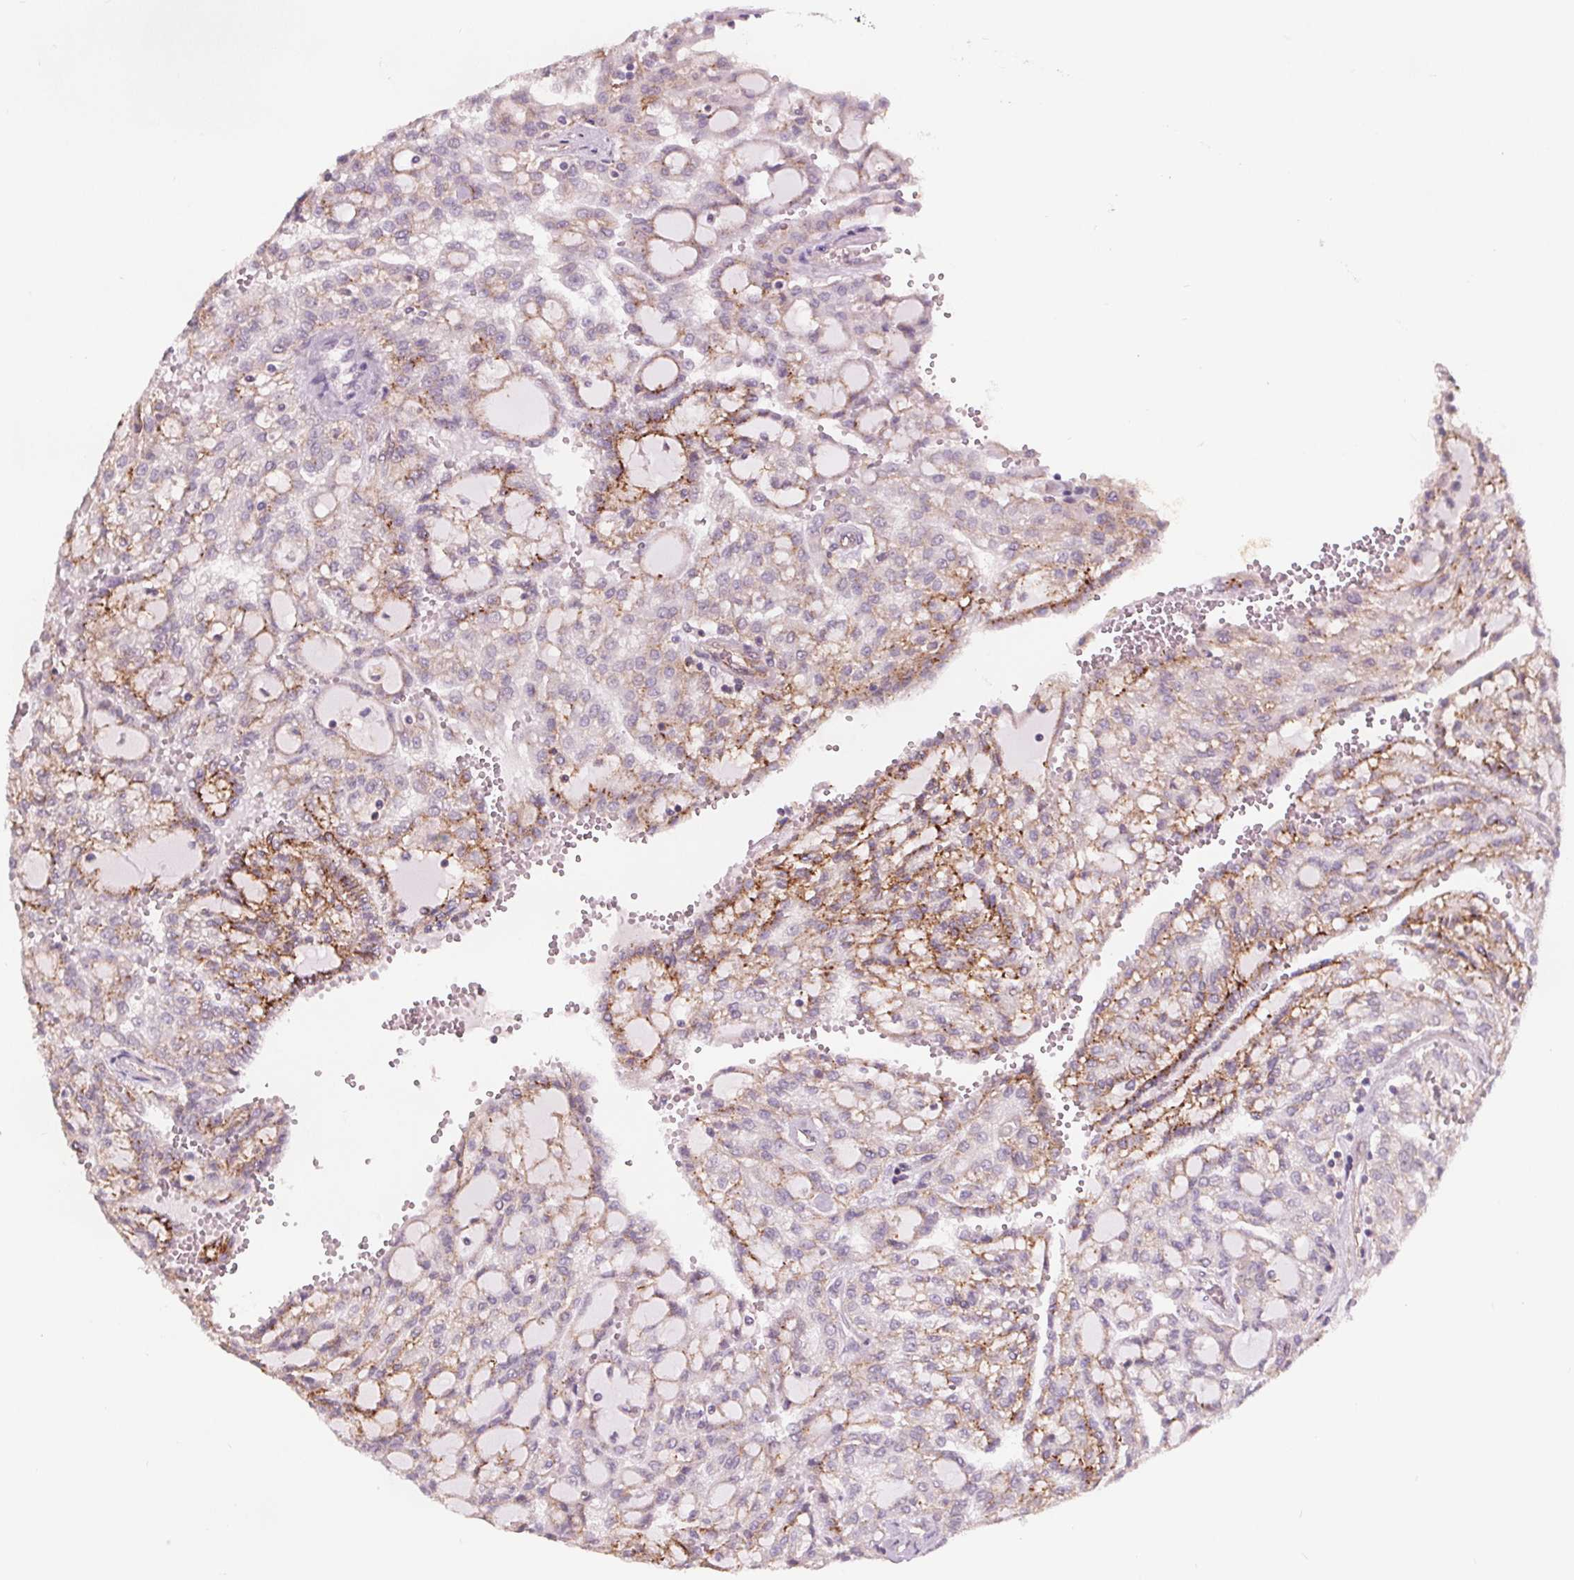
{"staining": {"intensity": "moderate", "quantity": "25%-75%", "location": "cytoplasmic/membranous"}, "tissue": "renal cancer", "cell_type": "Tumor cells", "image_type": "cancer", "snomed": [{"axis": "morphology", "description": "Adenocarcinoma, NOS"}, {"axis": "topography", "description": "Kidney"}], "caption": "Human renal cancer stained with a protein marker demonstrates moderate staining in tumor cells.", "gene": "ATP1A1", "patient": {"sex": "male", "age": 63}}